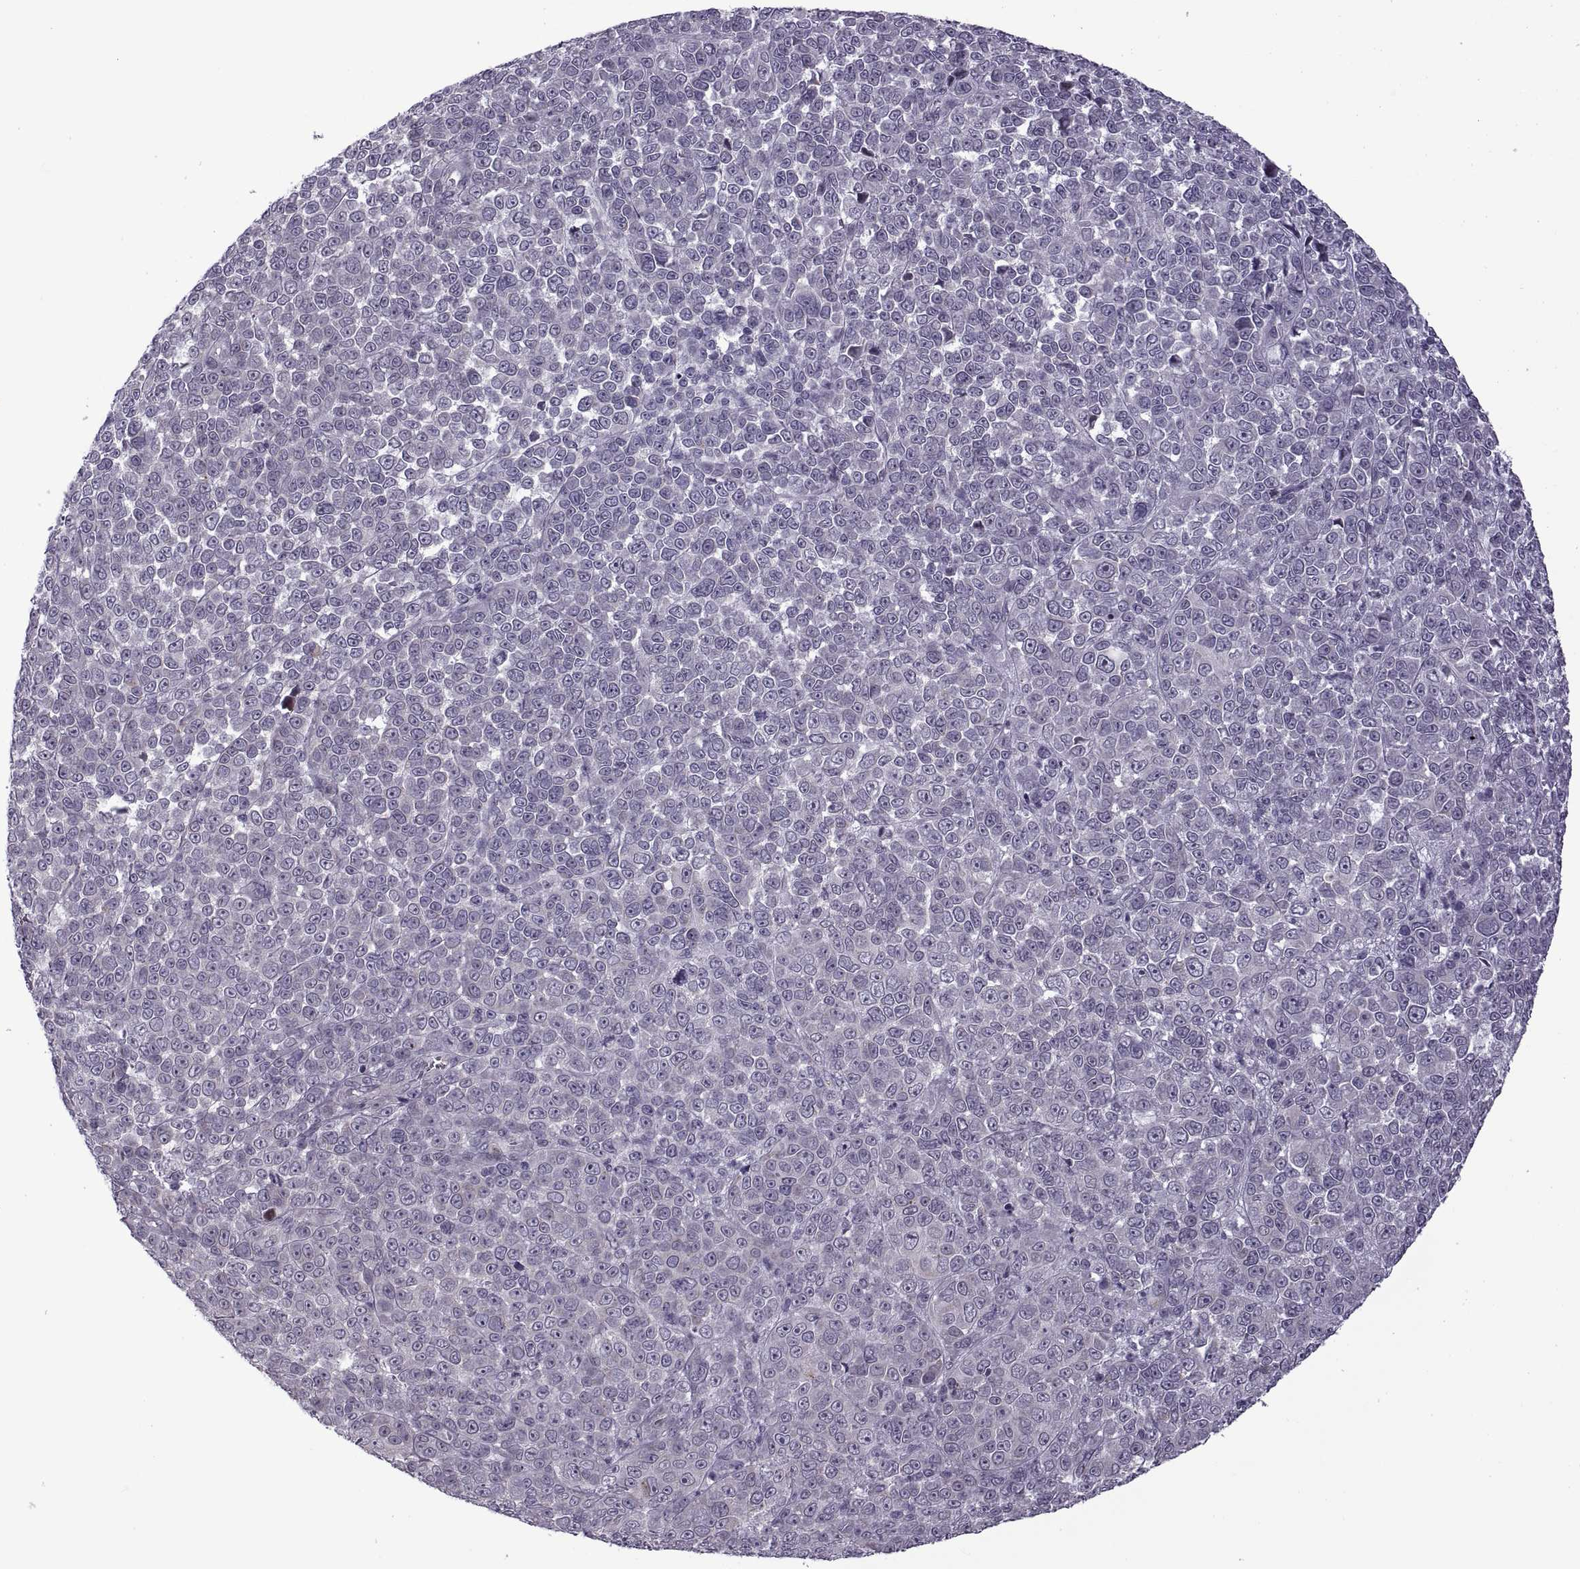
{"staining": {"intensity": "negative", "quantity": "none", "location": "none"}, "tissue": "melanoma", "cell_type": "Tumor cells", "image_type": "cancer", "snomed": [{"axis": "morphology", "description": "Malignant melanoma, NOS"}, {"axis": "topography", "description": "Skin"}], "caption": "The histopathology image exhibits no significant positivity in tumor cells of malignant melanoma.", "gene": "RIPK4", "patient": {"sex": "female", "age": 95}}